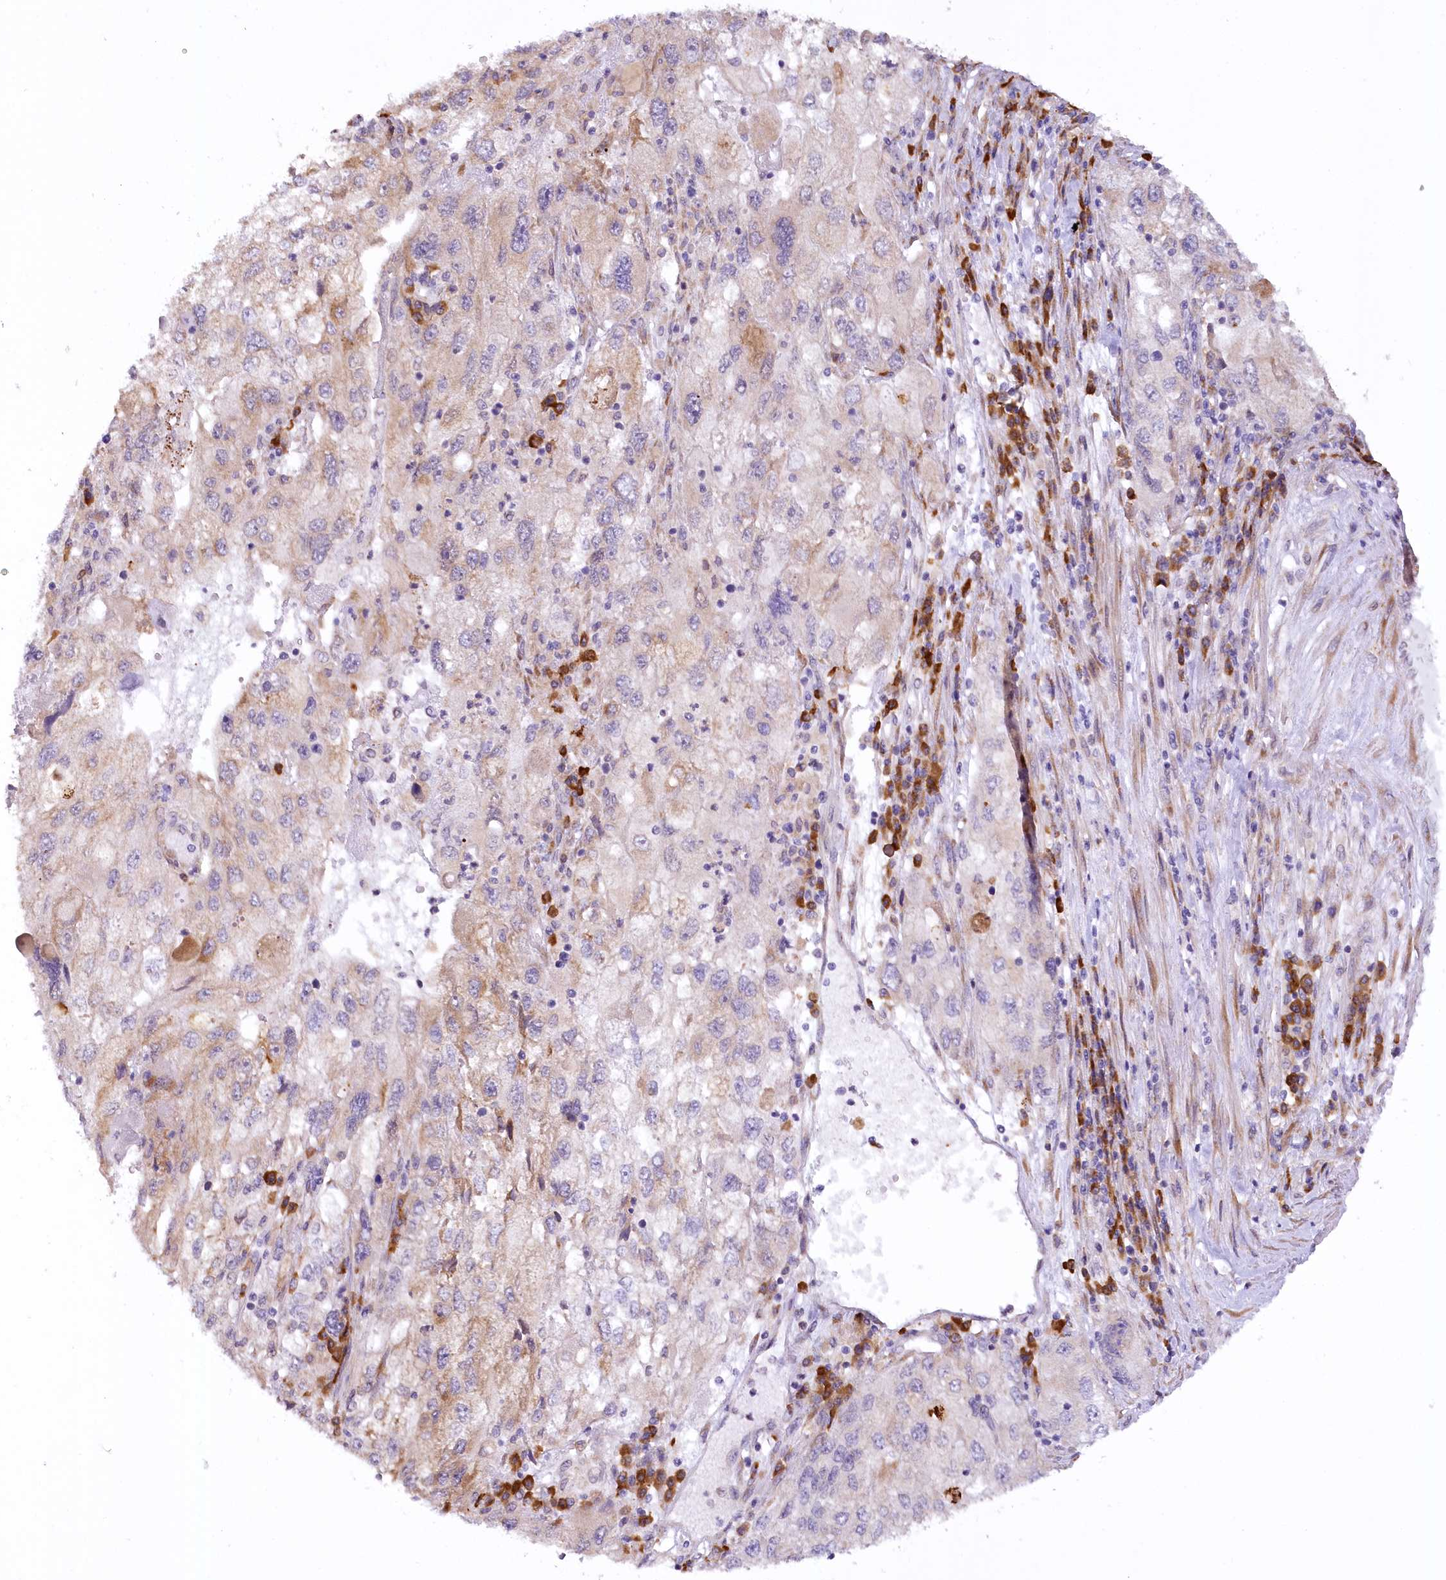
{"staining": {"intensity": "weak", "quantity": "25%-75%", "location": "cytoplasmic/membranous"}, "tissue": "endometrial cancer", "cell_type": "Tumor cells", "image_type": "cancer", "snomed": [{"axis": "morphology", "description": "Adenocarcinoma, NOS"}, {"axis": "topography", "description": "Endometrium"}], "caption": "This image shows immunohistochemistry staining of endometrial adenocarcinoma, with low weak cytoplasmic/membranous staining in approximately 25%-75% of tumor cells.", "gene": "NCKAP5", "patient": {"sex": "female", "age": 49}}